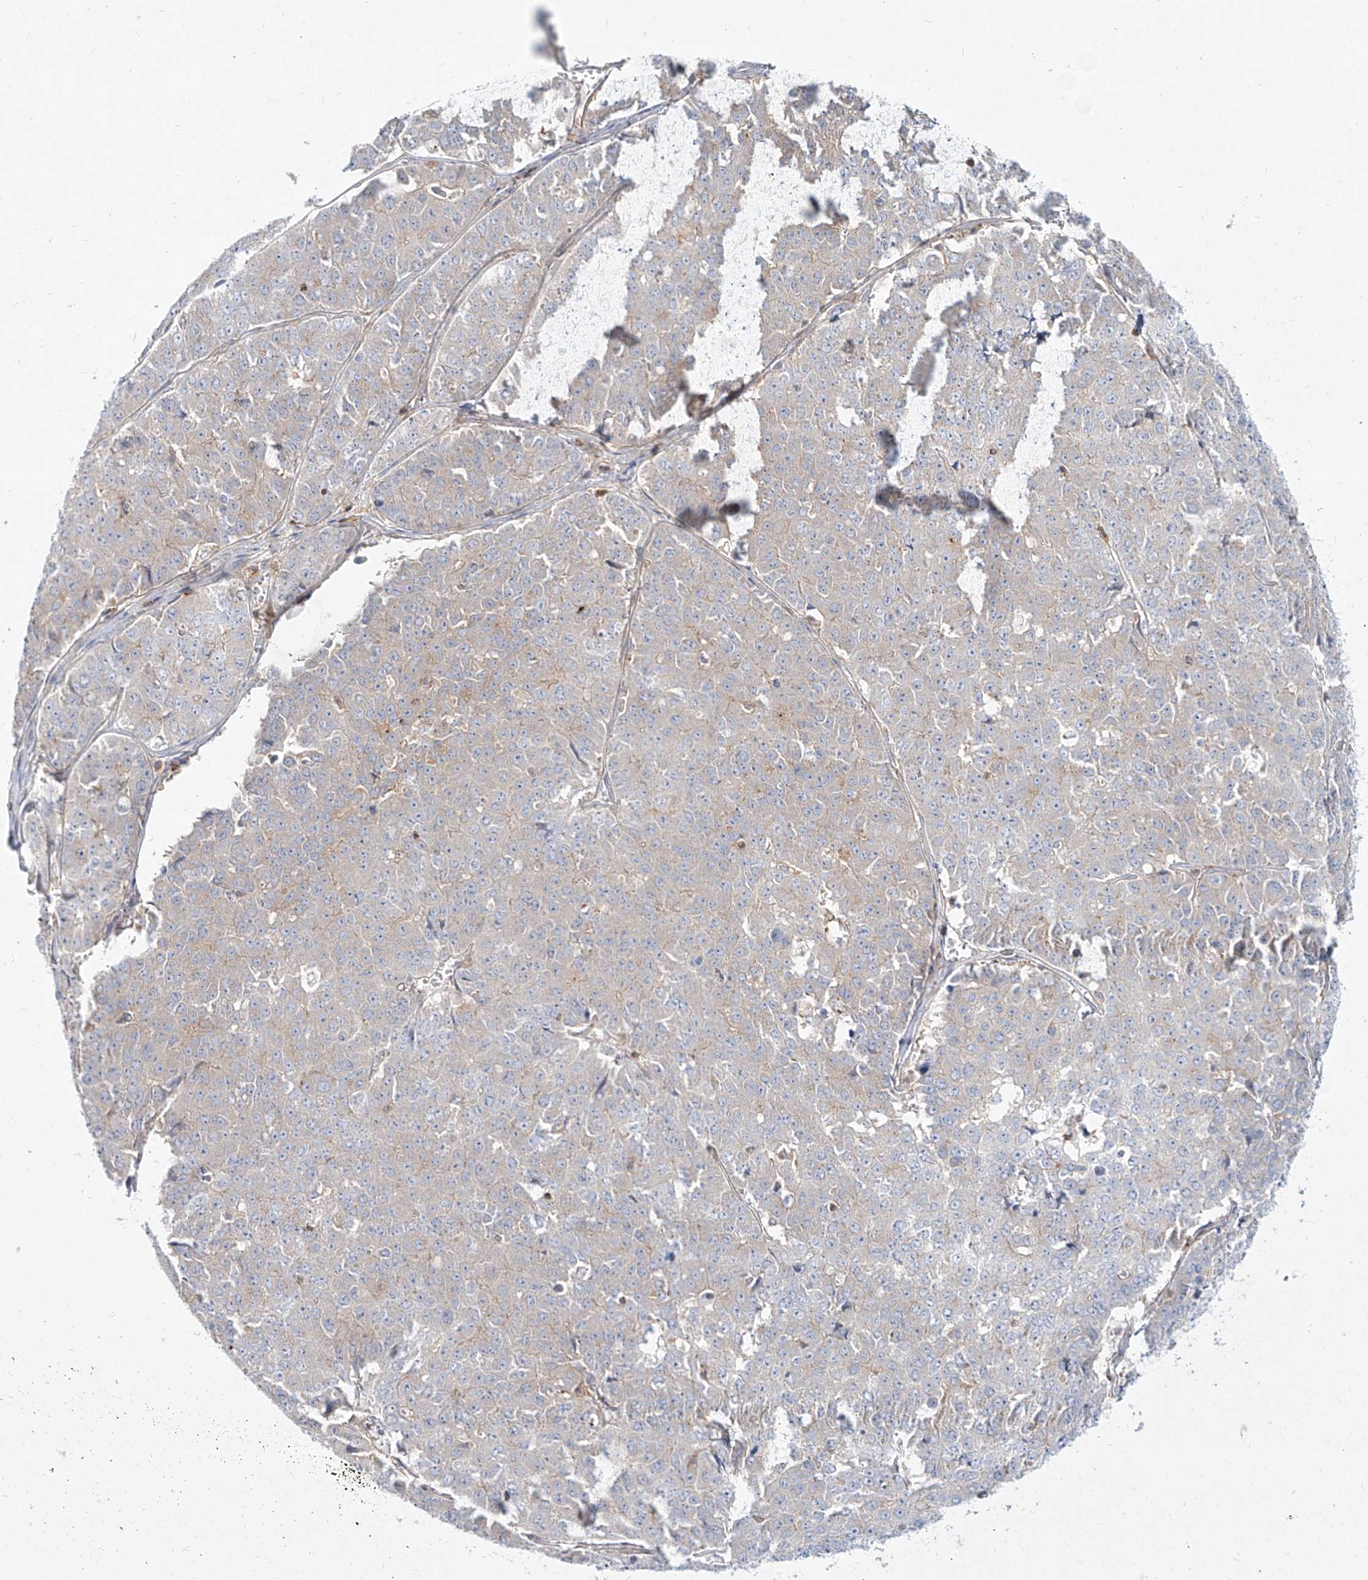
{"staining": {"intensity": "negative", "quantity": "none", "location": "none"}, "tissue": "pancreatic cancer", "cell_type": "Tumor cells", "image_type": "cancer", "snomed": [{"axis": "morphology", "description": "Adenocarcinoma, NOS"}, {"axis": "topography", "description": "Pancreas"}], "caption": "Adenocarcinoma (pancreatic) was stained to show a protein in brown. There is no significant positivity in tumor cells.", "gene": "SLC2A12", "patient": {"sex": "male", "age": 50}}